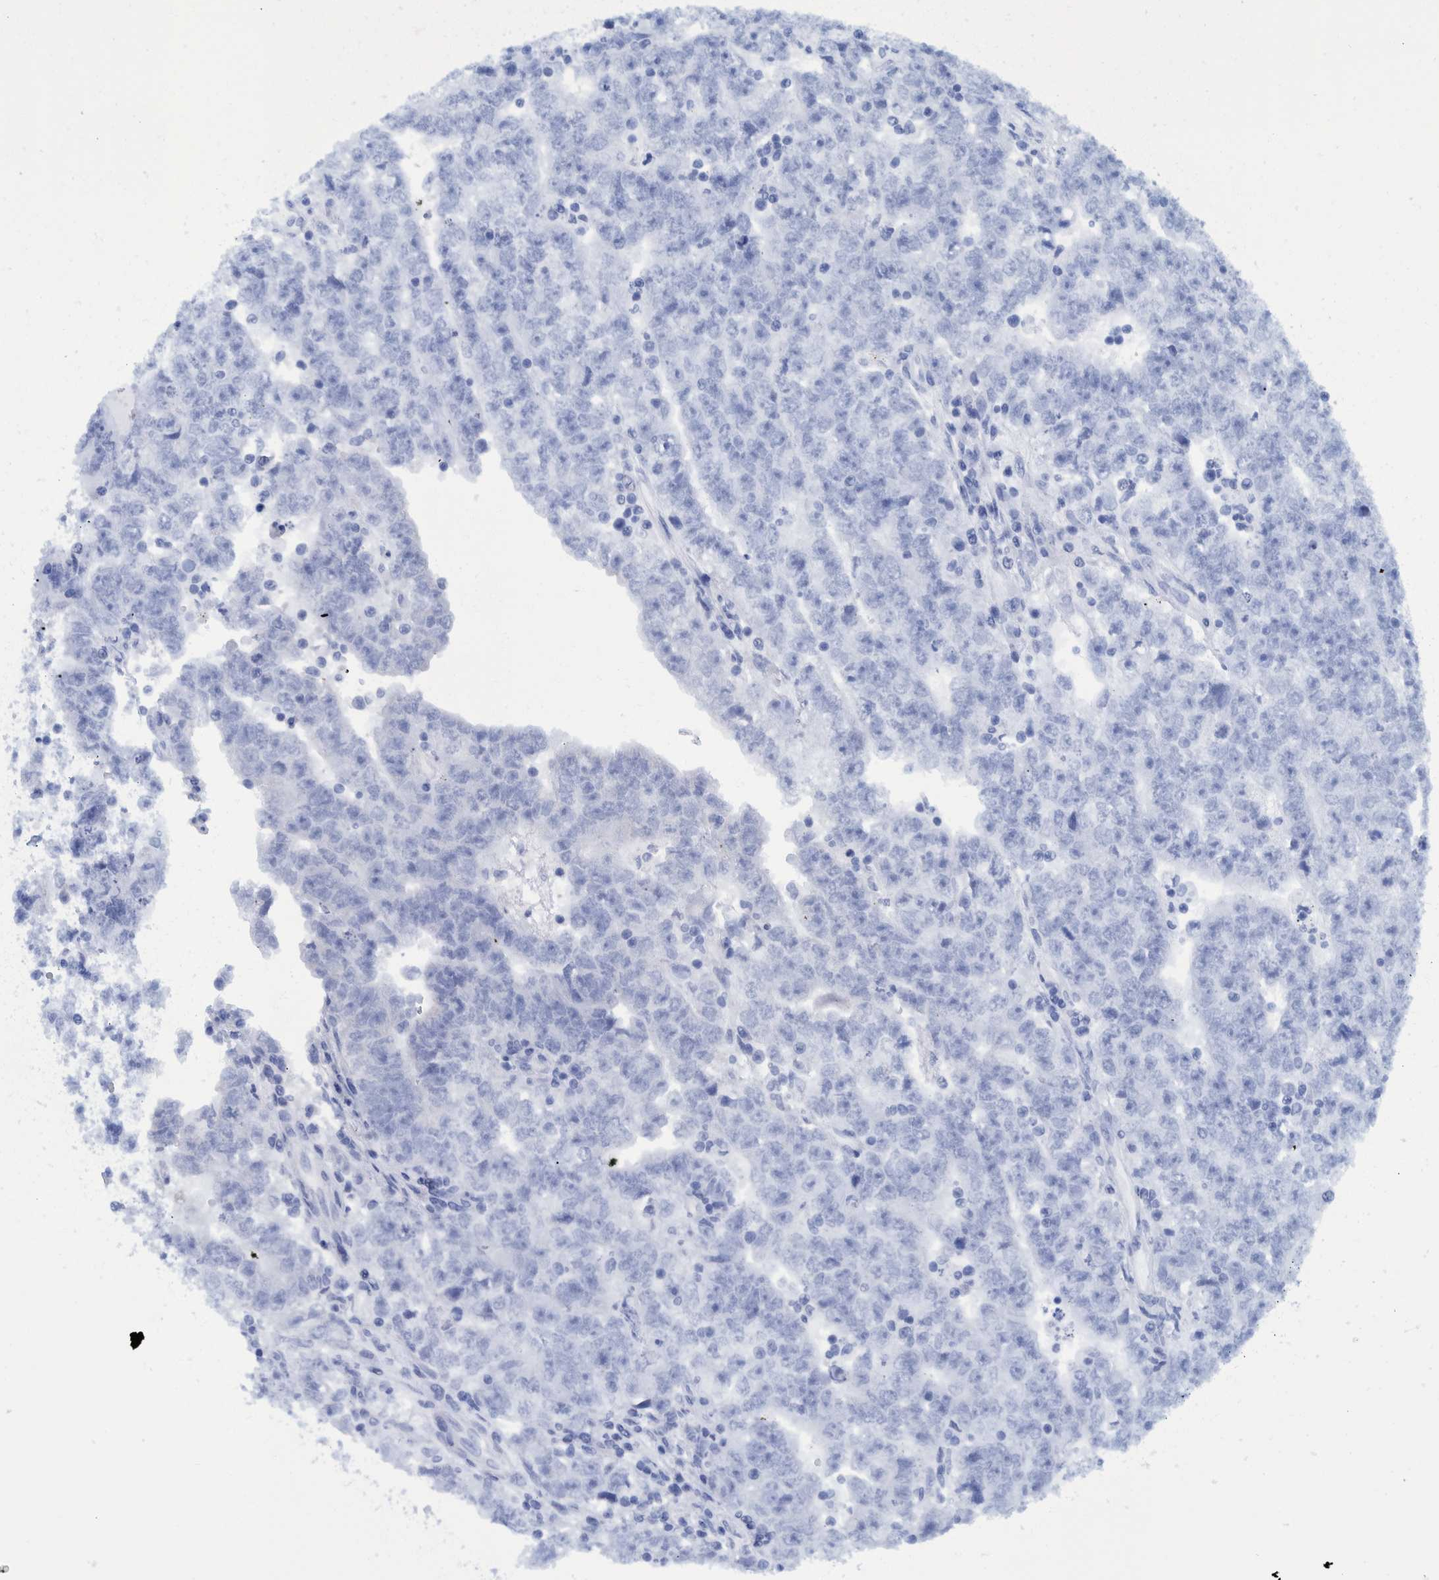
{"staining": {"intensity": "negative", "quantity": "none", "location": "none"}, "tissue": "testis cancer", "cell_type": "Tumor cells", "image_type": "cancer", "snomed": [{"axis": "morphology", "description": "Carcinoma, Embryonal, NOS"}, {"axis": "topography", "description": "Testis"}], "caption": "Tumor cells are negative for protein expression in human embryonal carcinoma (testis).", "gene": "BZW2", "patient": {"sex": "male", "age": 25}}